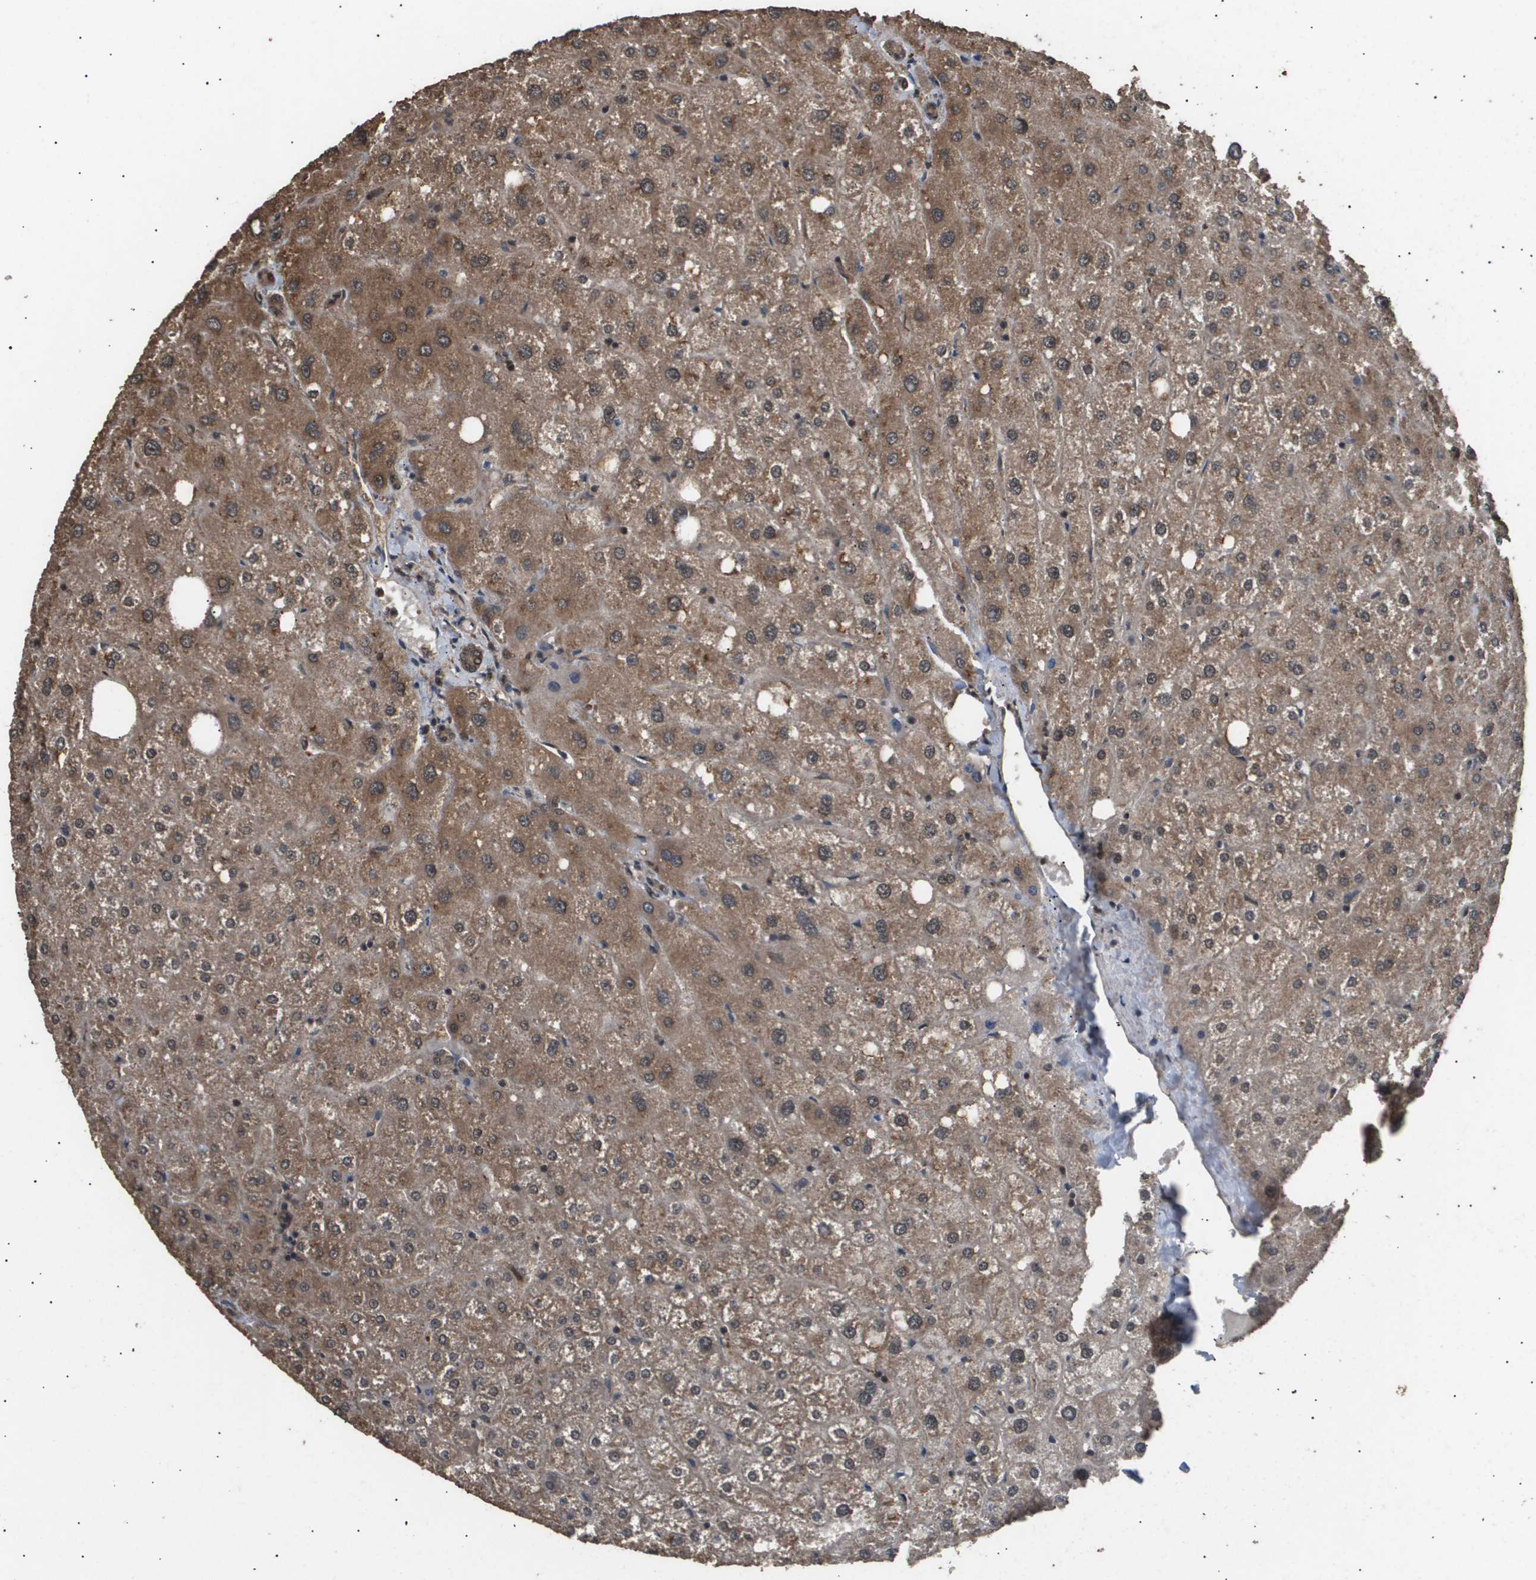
{"staining": {"intensity": "moderate", "quantity": ">75%", "location": "cytoplasmic/membranous"}, "tissue": "liver", "cell_type": "Cholangiocytes", "image_type": "normal", "snomed": [{"axis": "morphology", "description": "Normal tissue, NOS"}, {"axis": "topography", "description": "Liver"}], "caption": "Liver was stained to show a protein in brown. There is medium levels of moderate cytoplasmic/membranous positivity in approximately >75% of cholangiocytes. The protein is shown in brown color, while the nuclei are stained blue.", "gene": "ING1", "patient": {"sex": "female", "age": 32}}